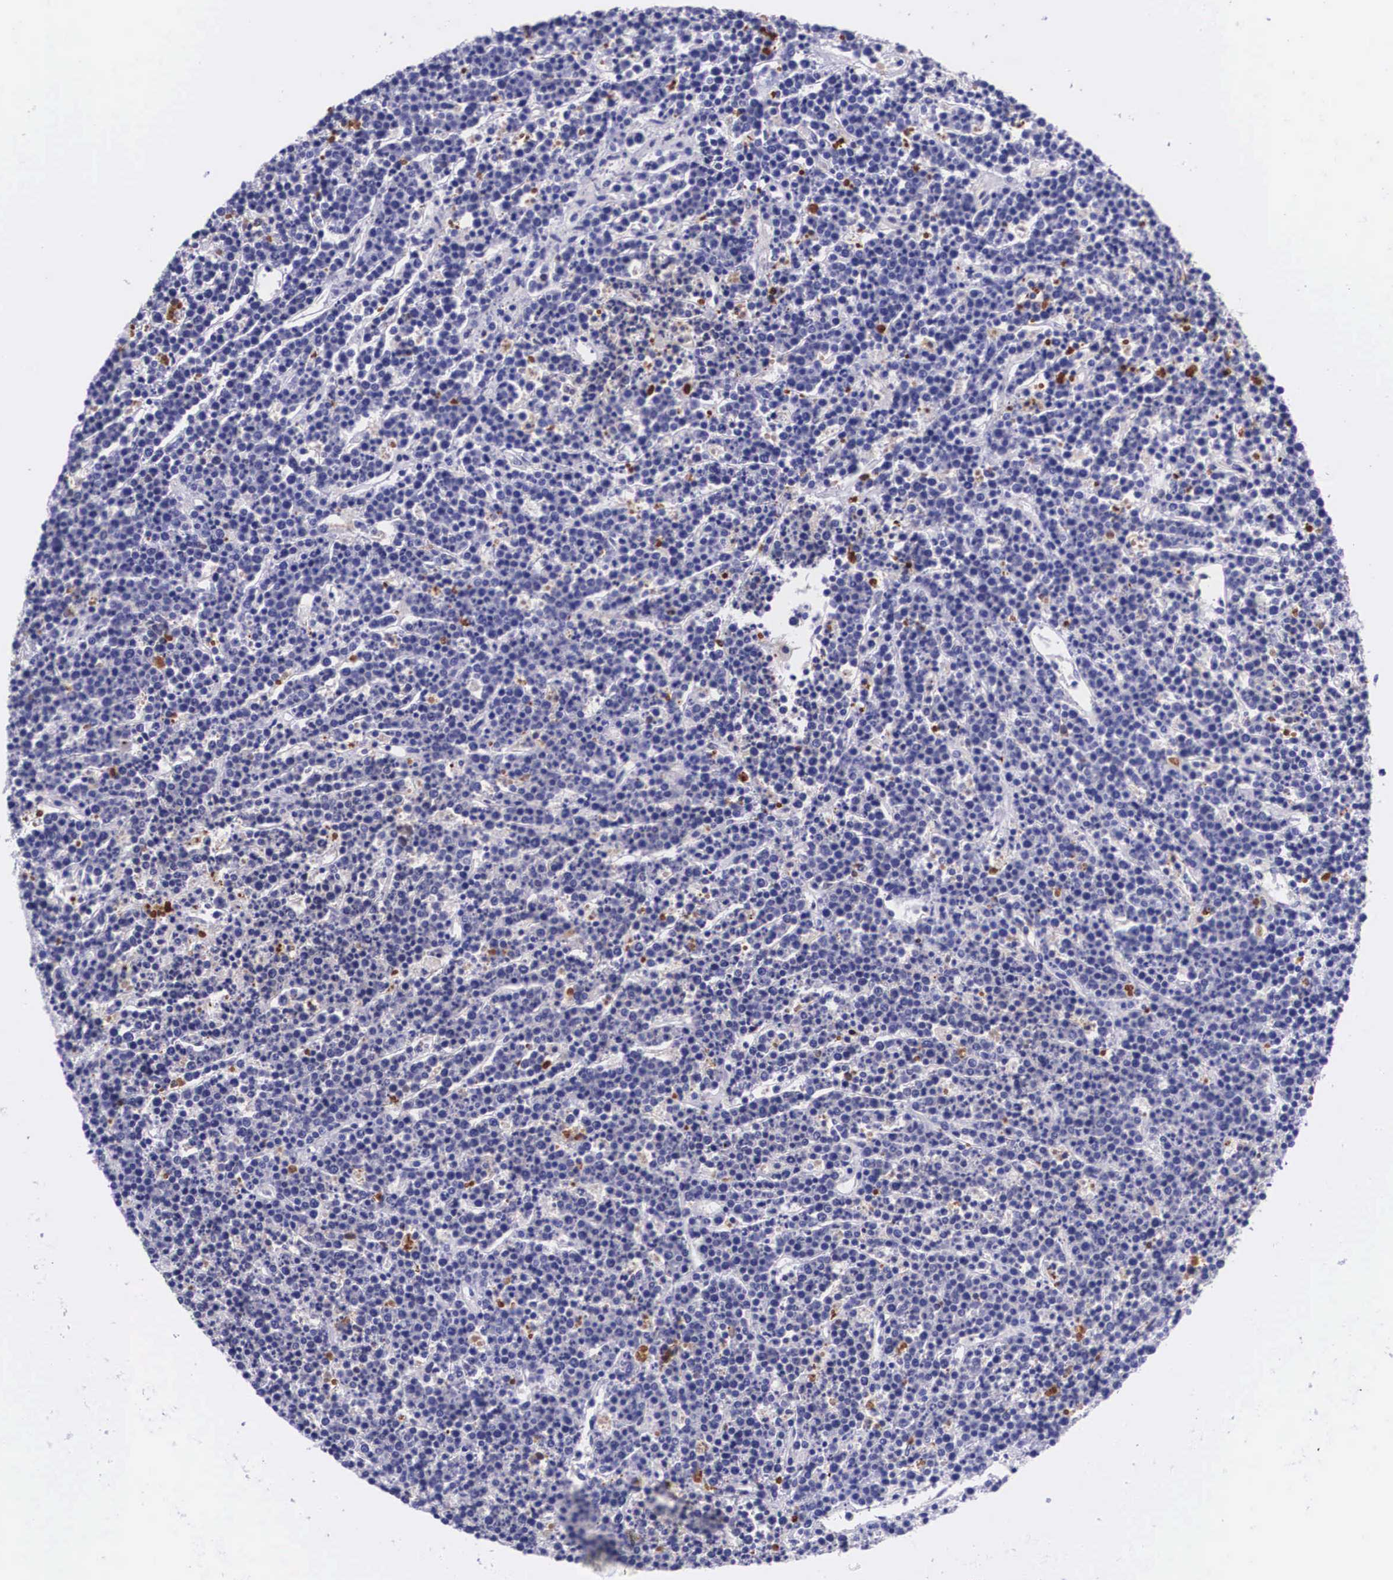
{"staining": {"intensity": "negative", "quantity": "none", "location": "none"}, "tissue": "lymphoma", "cell_type": "Tumor cells", "image_type": "cancer", "snomed": [{"axis": "morphology", "description": "Malignant lymphoma, non-Hodgkin's type, High grade"}, {"axis": "topography", "description": "Ovary"}], "caption": "High magnification brightfield microscopy of malignant lymphoma, non-Hodgkin's type (high-grade) stained with DAB (brown) and counterstained with hematoxylin (blue): tumor cells show no significant positivity. The staining is performed using DAB (3,3'-diaminobenzidine) brown chromogen with nuclei counter-stained in using hematoxylin.", "gene": "PLG", "patient": {"sex": "female", "age": 56}}